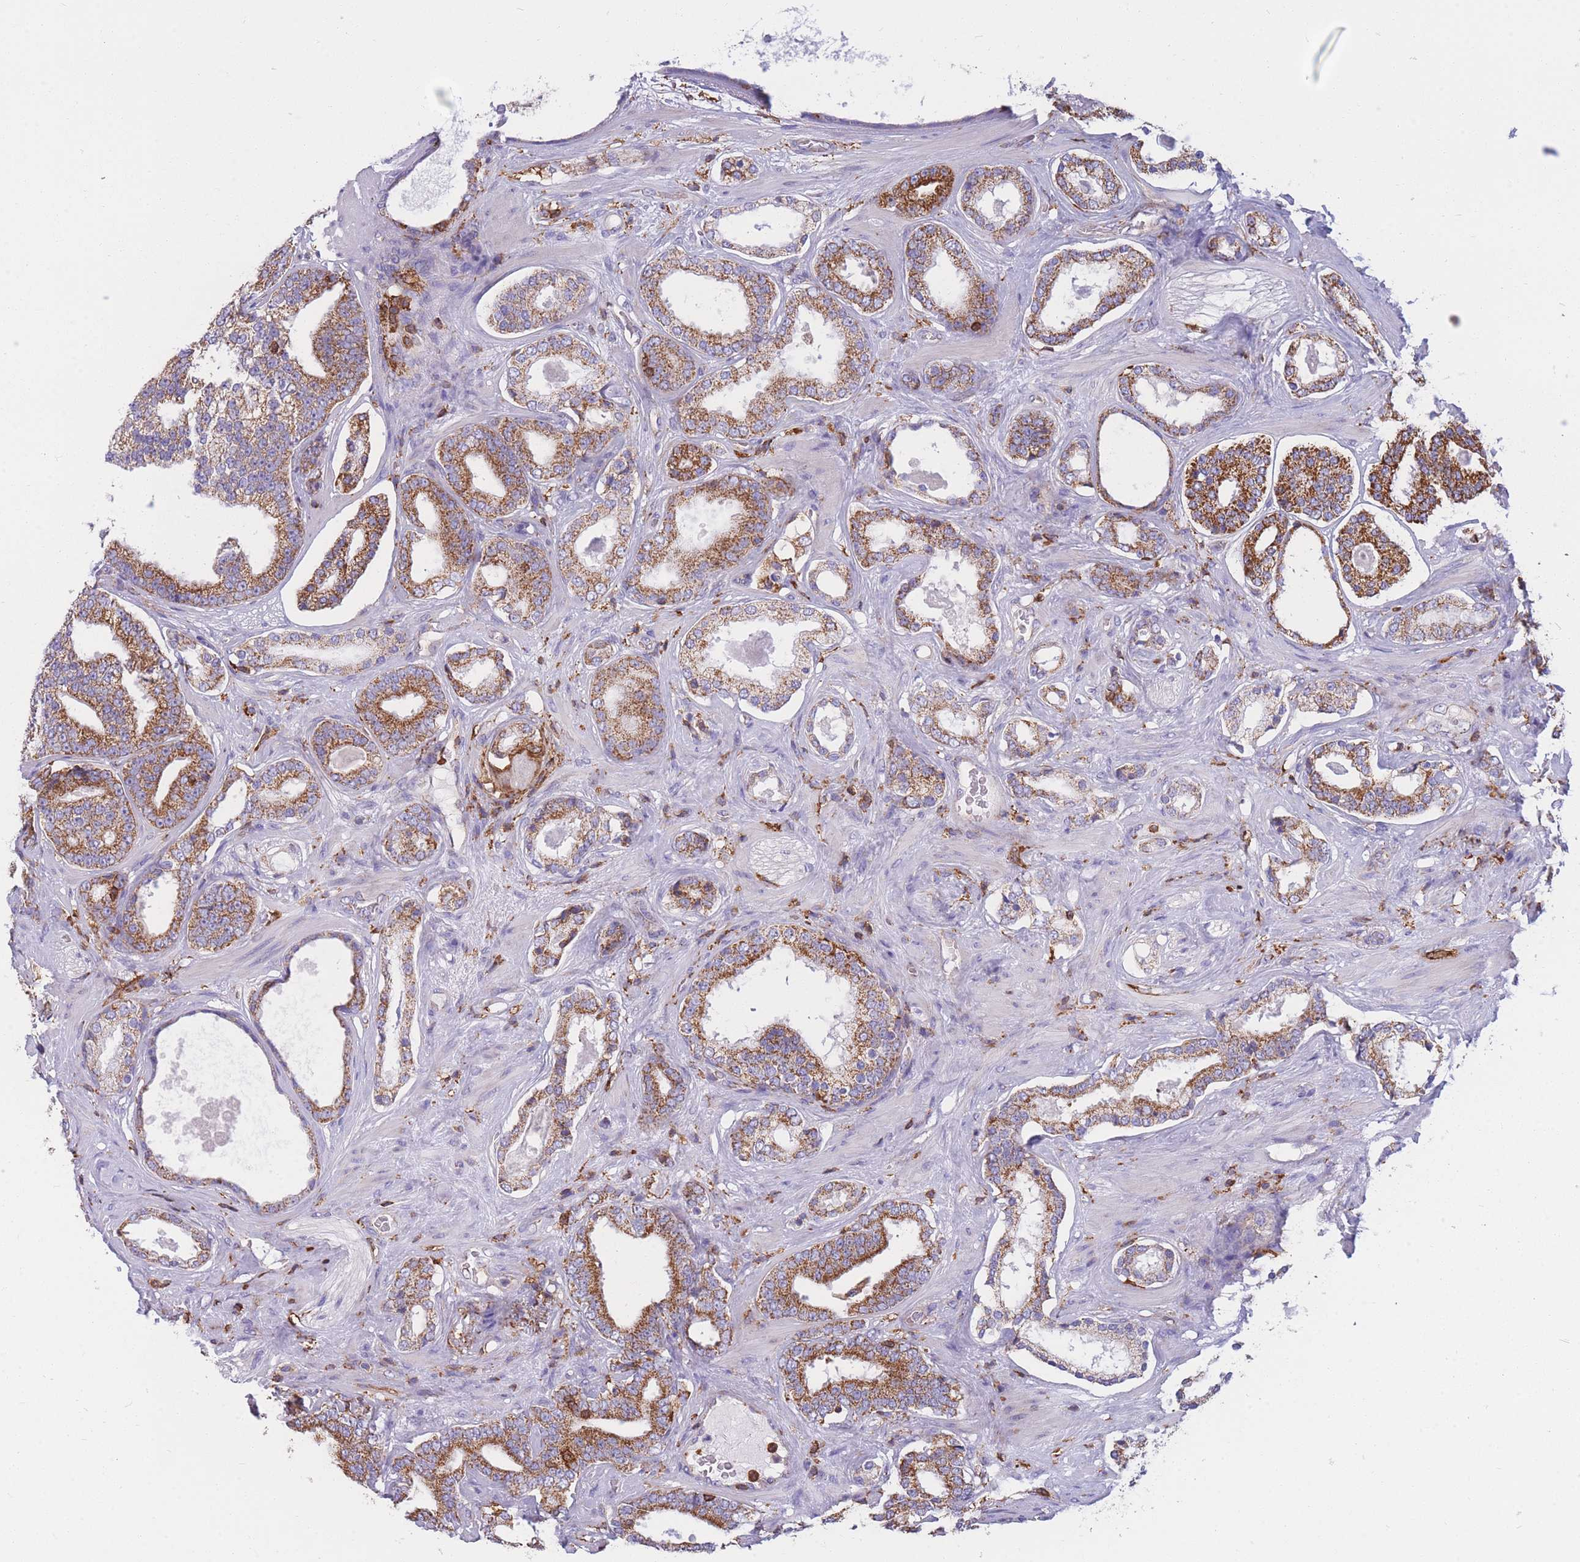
{"staining": {"intensity": "moderate", "quantity": ">75%", "location": "cytoplasmic/membranous"}, "tissue": "prostate cancer", "cell_type": "Tumor cells", "image_type": "cancer", "snomed": [{"axis": "morphology", "description": "Adenocarcinoma, High grade"}, {"axis": "topography", "description": "Prostate"}], "caption": "Prostate cancer stained with immunohistochemistry (IHC) displays moderate cytoplasmic/membranous positivity in approximately >75% of tumor cells. Using DAB (3,3'-diaminobenzidine) (brown) and hematoxylin (blue) stains, captured at high magnification using brightfield microscopy.", "gene": "MRPL54", "patient": {"sex": "male", "age": 60}}